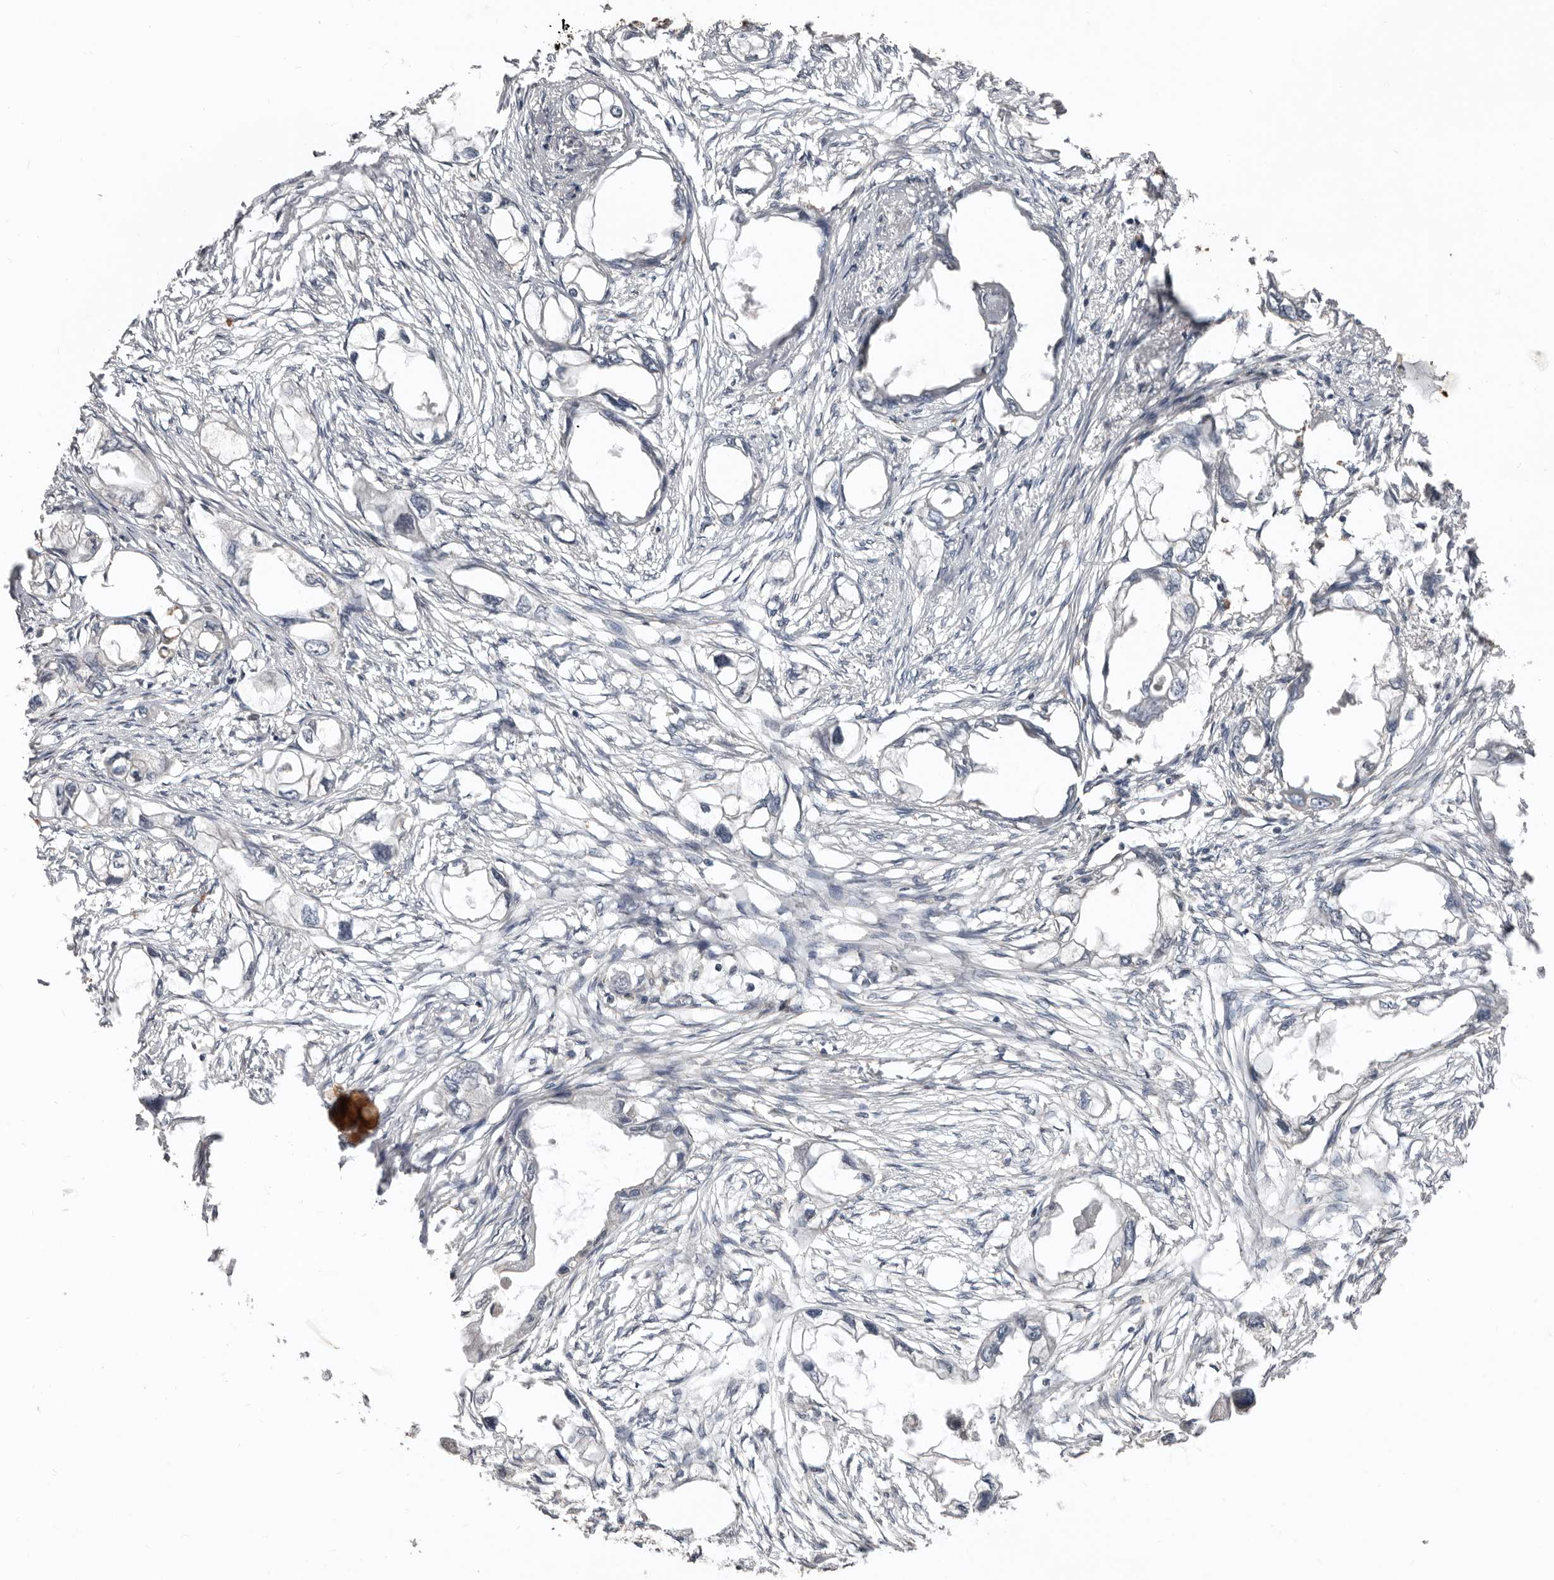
{"staining": {"intensity": "negative", "quantity": "none", "location": "none"}, "tissue": "endometrial cancer", "cell_type": "Tumor cells", "image_type": "cancer", "snomed": [{"axis": "morphology", "description": "Adenocarcinoma, NOS"}, {"axis": "morphology", "description": "Adenocarcinoma, metastatic, NOS"}, {"axis": "topography", "description": "Adipose tissue"}, {"axis": "topography", "description": "Endometrium"}], "caption": "A photomicrograph of endometrial cancer stained for a protein demonstrates no brown staining in tumor cells.", "gene": "LRGUK", "patient": {"sex": "female", "age": 67}}